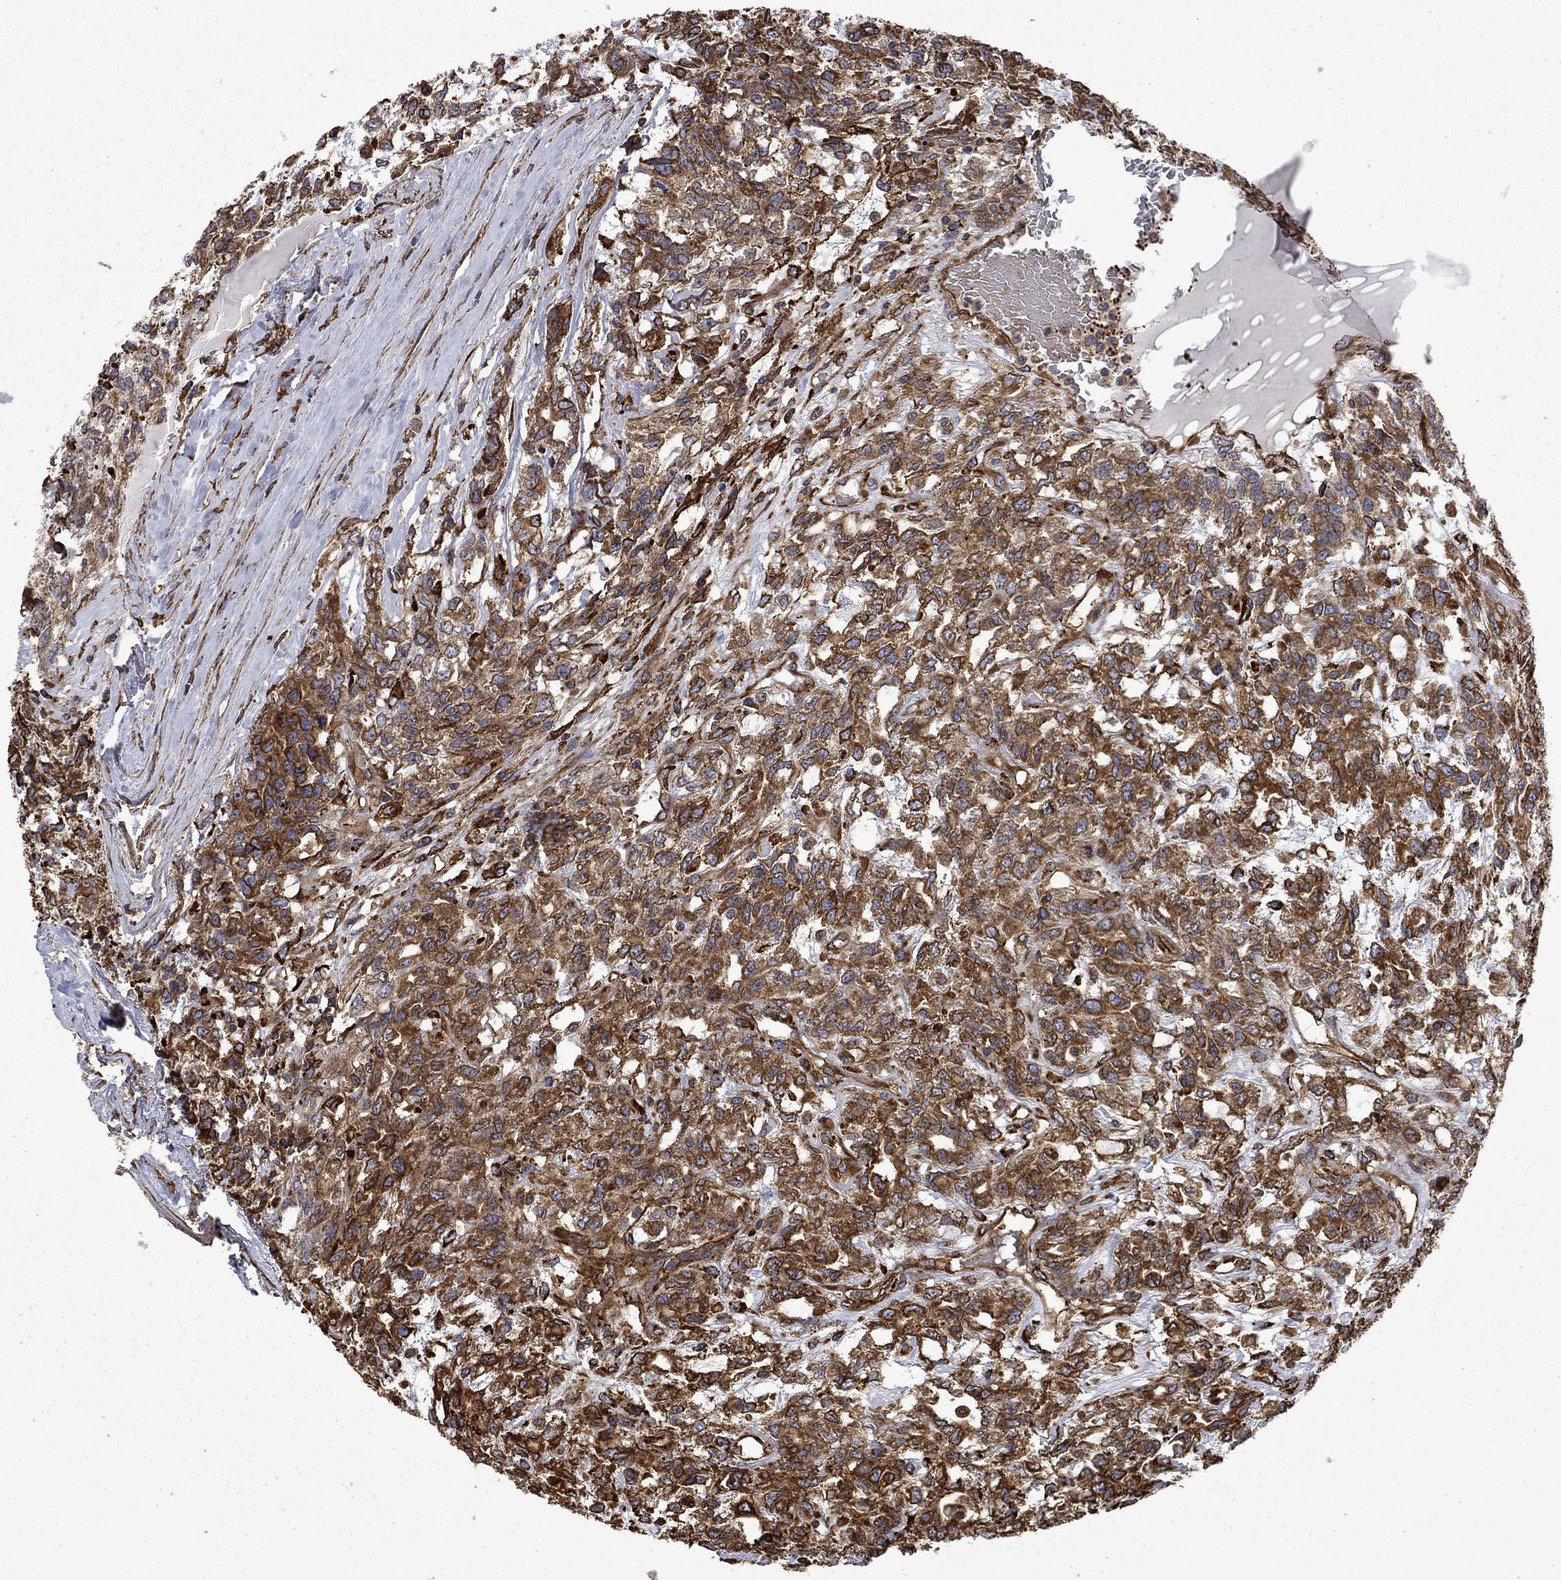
{"staining": {"intensity": "strong", "quantity": ">75%", "location": "cytoplasmic/membranous"}, "tissue": "testis cancer", "cell_type": "Tumor cells", "image_type": "cancer", "snomed": [{"axis": "morphology", "description": "Seminoma, NOS"}, {"axis": "topography", "description": "Testis"}], "caption": "Immunohistochemical staining of seminoma (testis) reveals high levels of strong cytoplasmic/membranous protein positivity in about >75% of tumor cells.", "gene": "CUTC", "patient": {"sex": "male", "age": 52}}